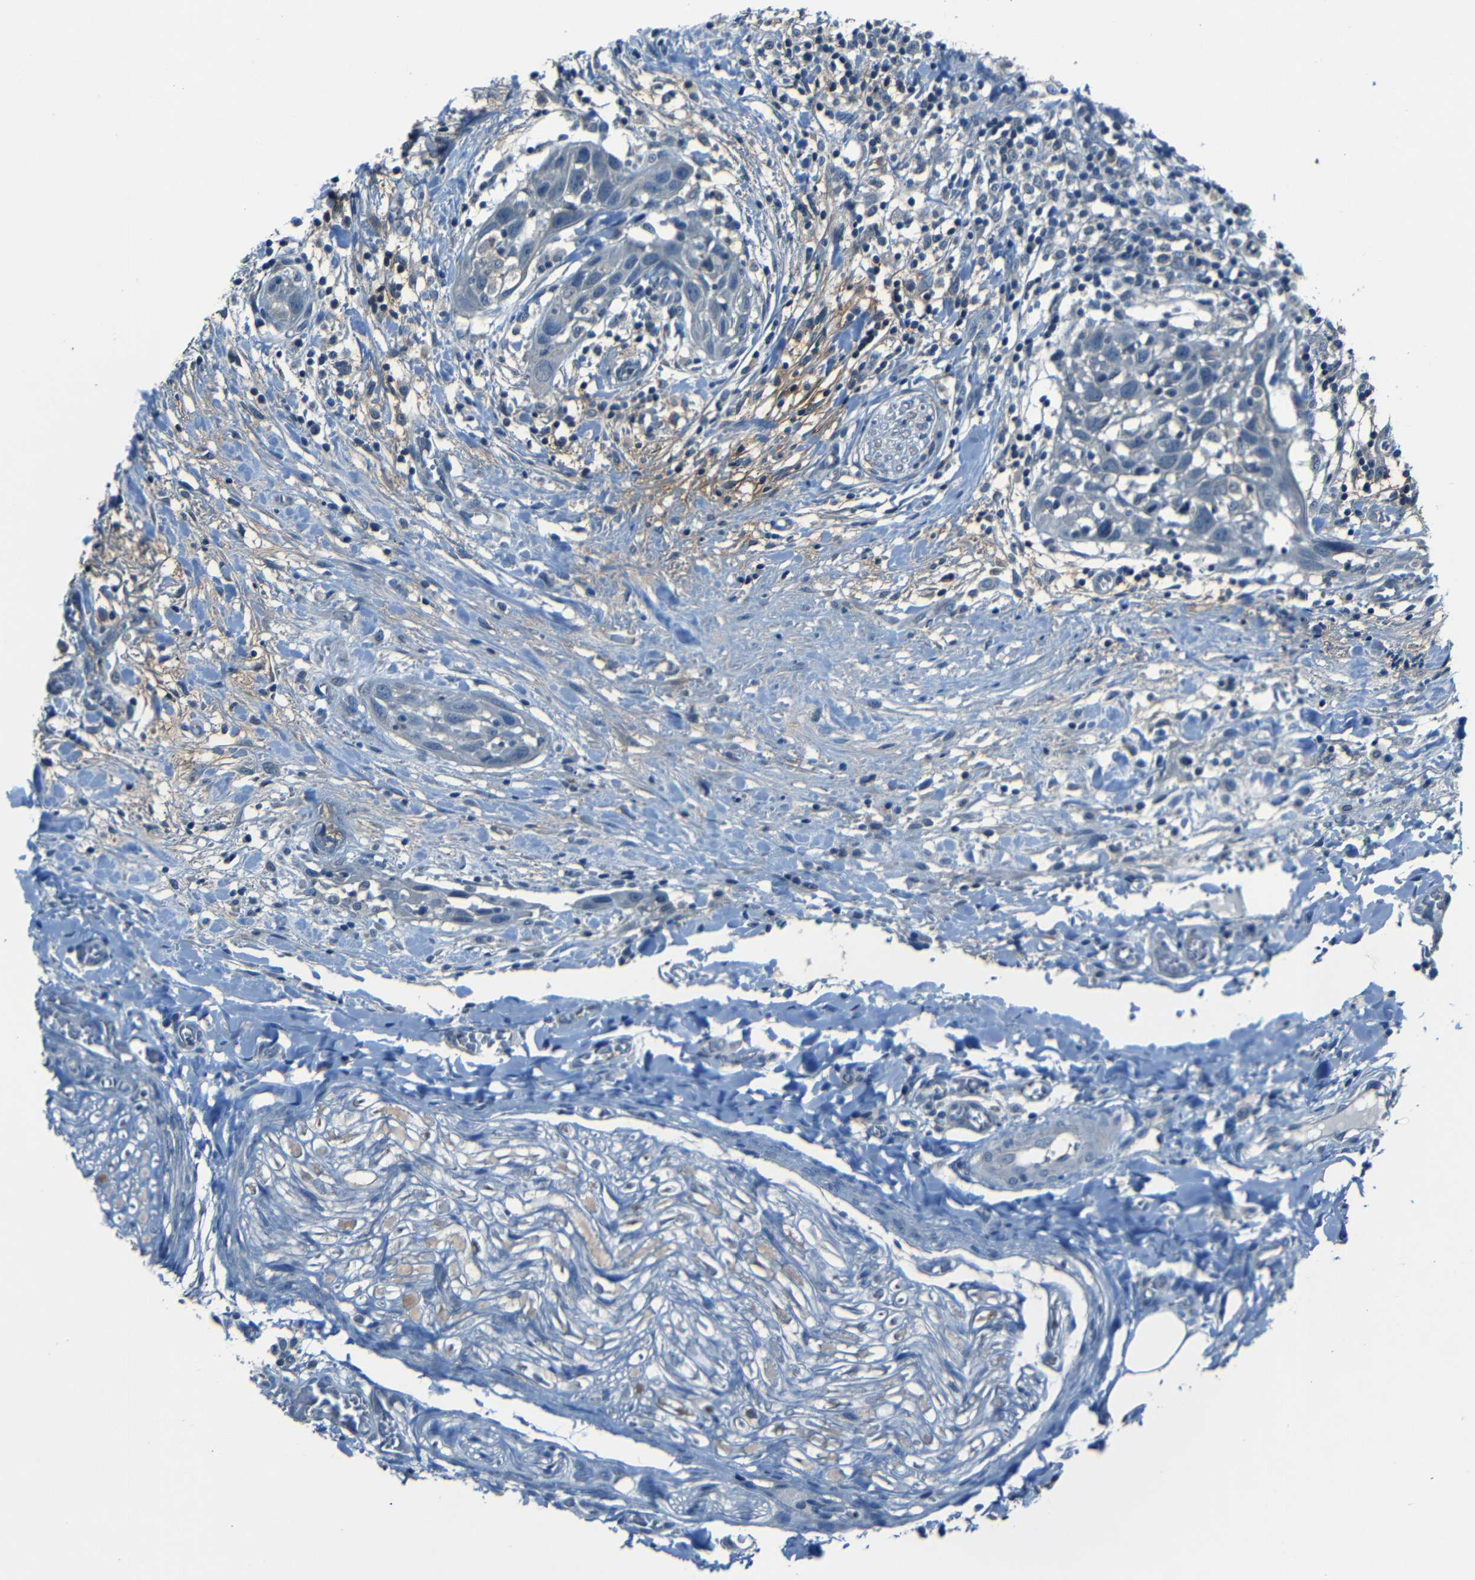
{"staining": {"intensity": "negative", "quantity": "none", "location": "none"}, "tissue": "head and neck cancer", "cell_type": "Tumor cells", "image_type": "cancer", "snomed": [{"axis": "morphology", "description": "Normal tissue, NOS"}, {"axis": "morphology", "description": "Squamous cell carcinoma, NOS"}, {"axis": "topography", "description": "Oral tissue"}, {"axis": "topography", "description": "Head-Neck"}], "caption": "The micrograph shows no staining of tumor cells in head and neck squamous cell carcinoma.", "gene": "SLA", "patient": {"sex": "female", "age": 50}}